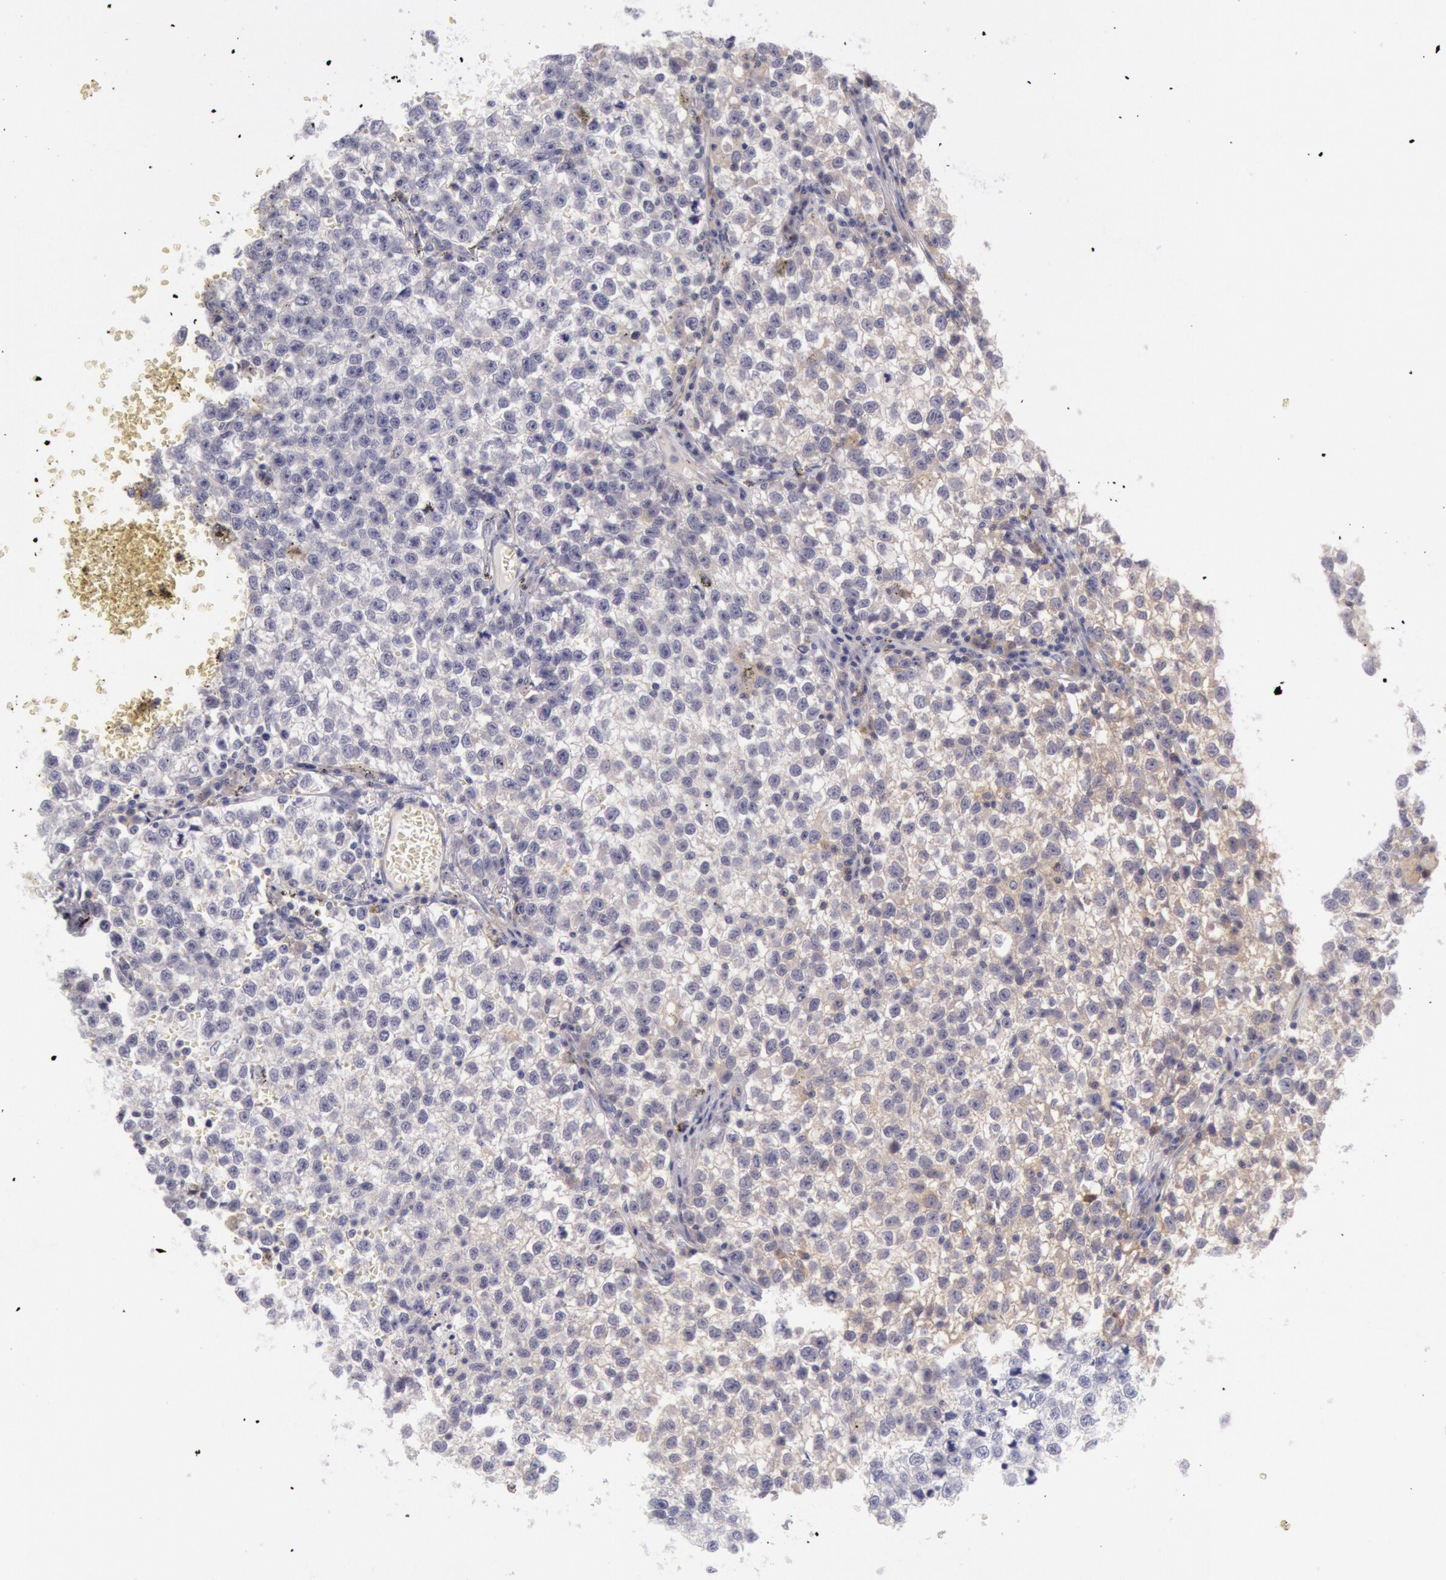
{"staining": {"intensity": "negative", "quantity": "none", "location": "none"}, "tissue": "testis cancer", "cell_type": "Tumor cells", "image_type": "cancer", "snomed": [{"axis": "morphology", "description": "Seminoma, NOS"}, {"axis": "topography", "description": "Testis"}], "caption": "Immunohistochemical staining of testis cancer (seminoma) displays no significant staining in tumor cells.", "gene": "MYO5A", "patient": {"sex": "male", "age": 35}}